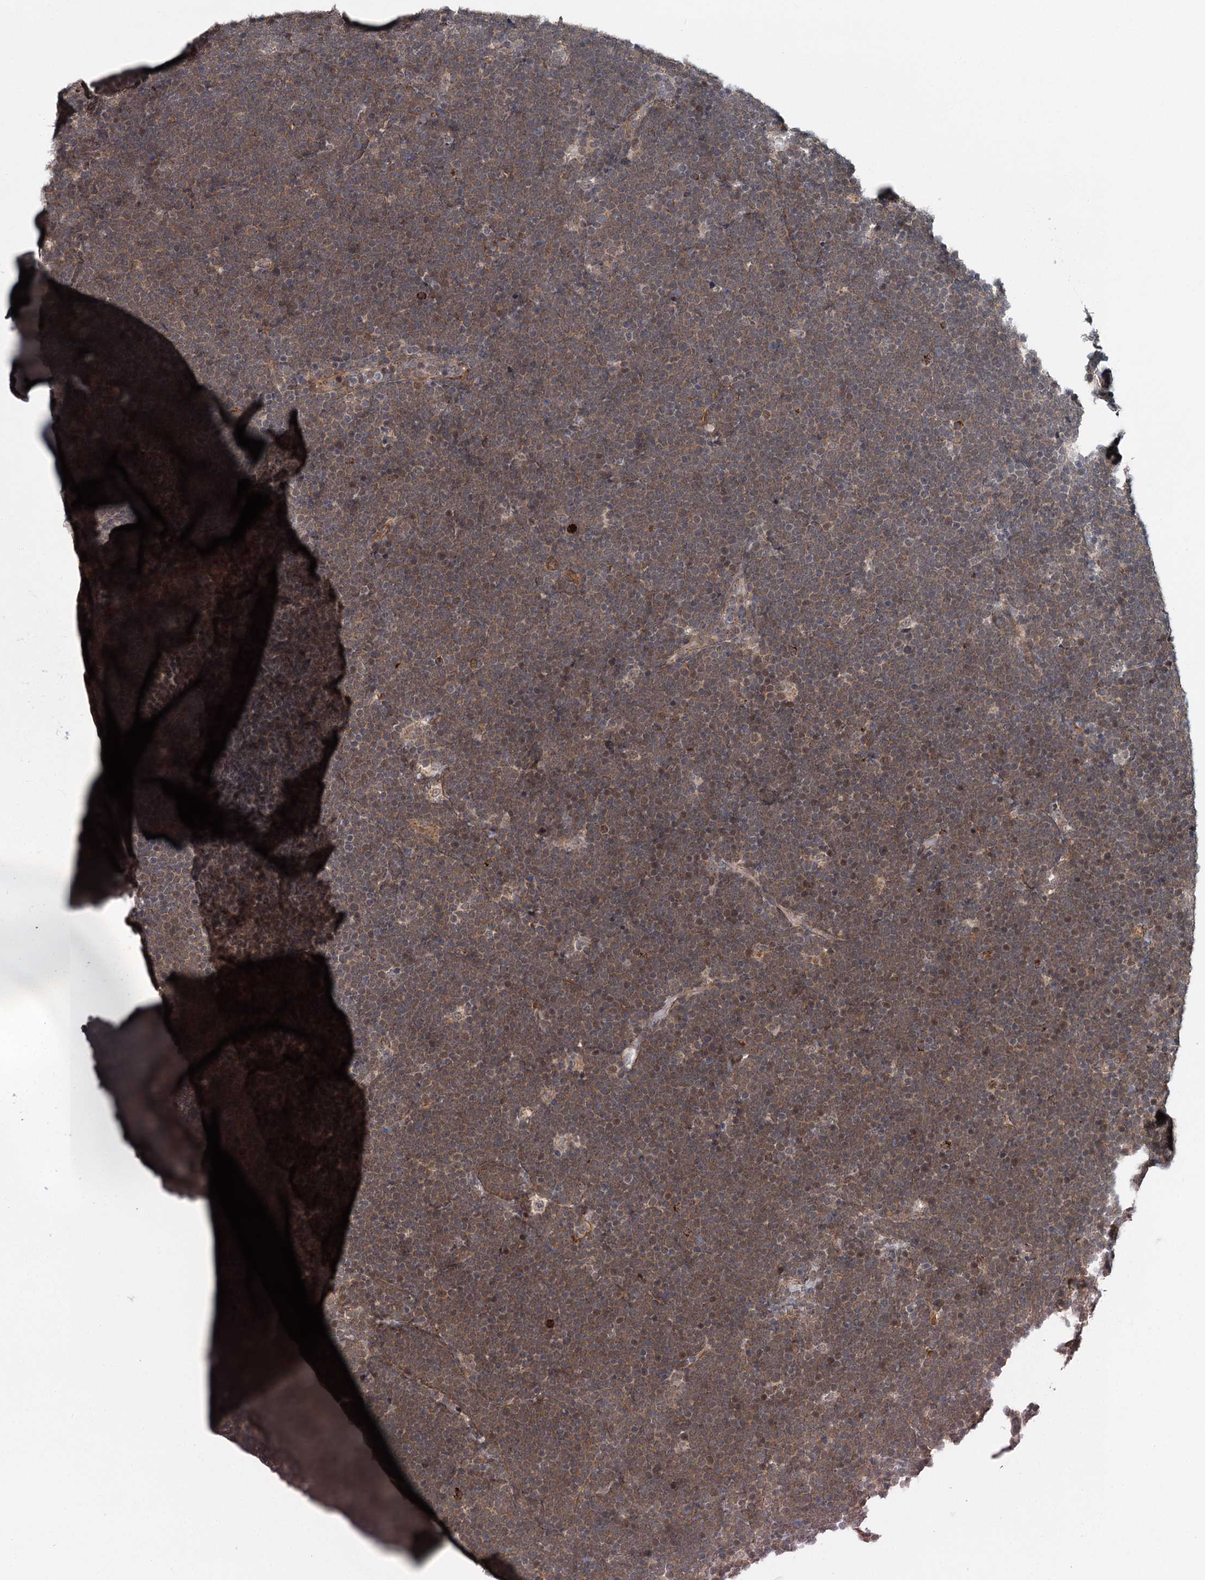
{"staining": {"intensity": "moderate", "quantity": ">75%", "location": "cytoplasmic/membranous"}, "tissue": "lymphoma", "cell_type": "Tumor cells", "image_type": "cancer", "snomed": [{"axis": "morphology", "description": "Malignant lymphoma, non-Hodgkin's type, High grade"}, {"axis": "topography", "description": "Lymph node"}], "caption": "Immunohistochemistry histopathology image of neoplastic tissue: high-grade malignant lymphoma, non-Hodgkin's type stained using immunohistochemistry demonstrates medium levels of moderate protein expression localized specifically in the cytoplasmic/membranous of tumor cells, appearing as a cytoplasmic/membranous brown color.", "gene": "TAS2R42", "patient": {"sex": "male", "age": 13}}